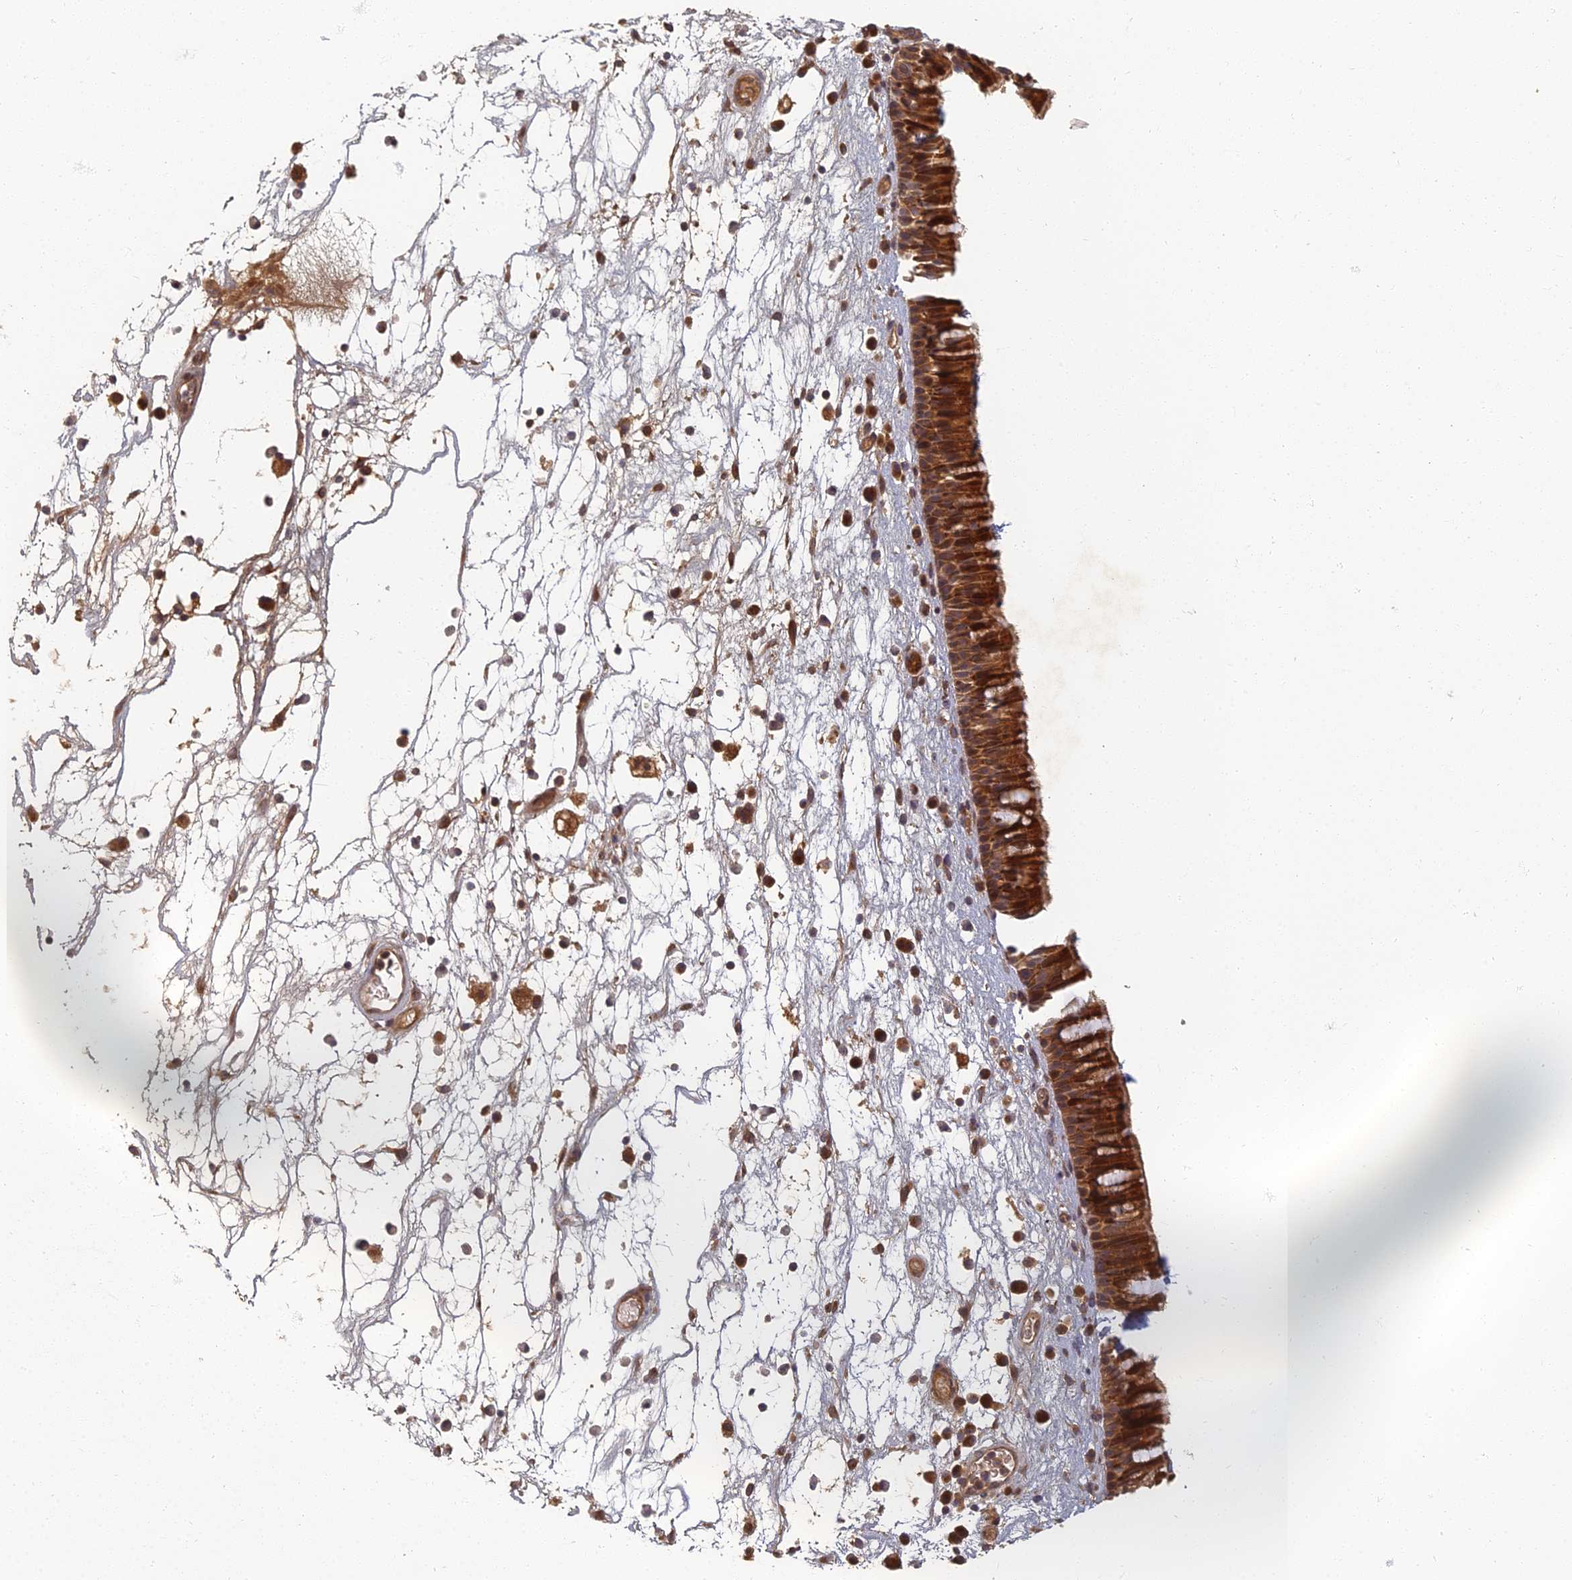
{"staining": {"intensity": "strong", "quantity": ">75%", "location": "cytoplasmic/membranous"}, "tissue": "nasopharynx", "cell_type": "Respiratory epithelial cells", "image_type": "normal", "snomed": [{"axis": "morphology", "description": "Normal tissue, NOS"}, {"axis": "morphology", "description": "Inflammation, NOS"}, {"axis": "morphology", "description": "Malignant melanoma, Metastatic site"}, {"axis": "topography", "description": "Nasopharynx"}], "caption": "A histopathology image of nasopharynx stained for a protein demonstrates strong cytoplasmic/membranous brown staining in respiratory epithelial cells.", "gene": "INO80D", "patient": {"sex": "male", "age": 70}}